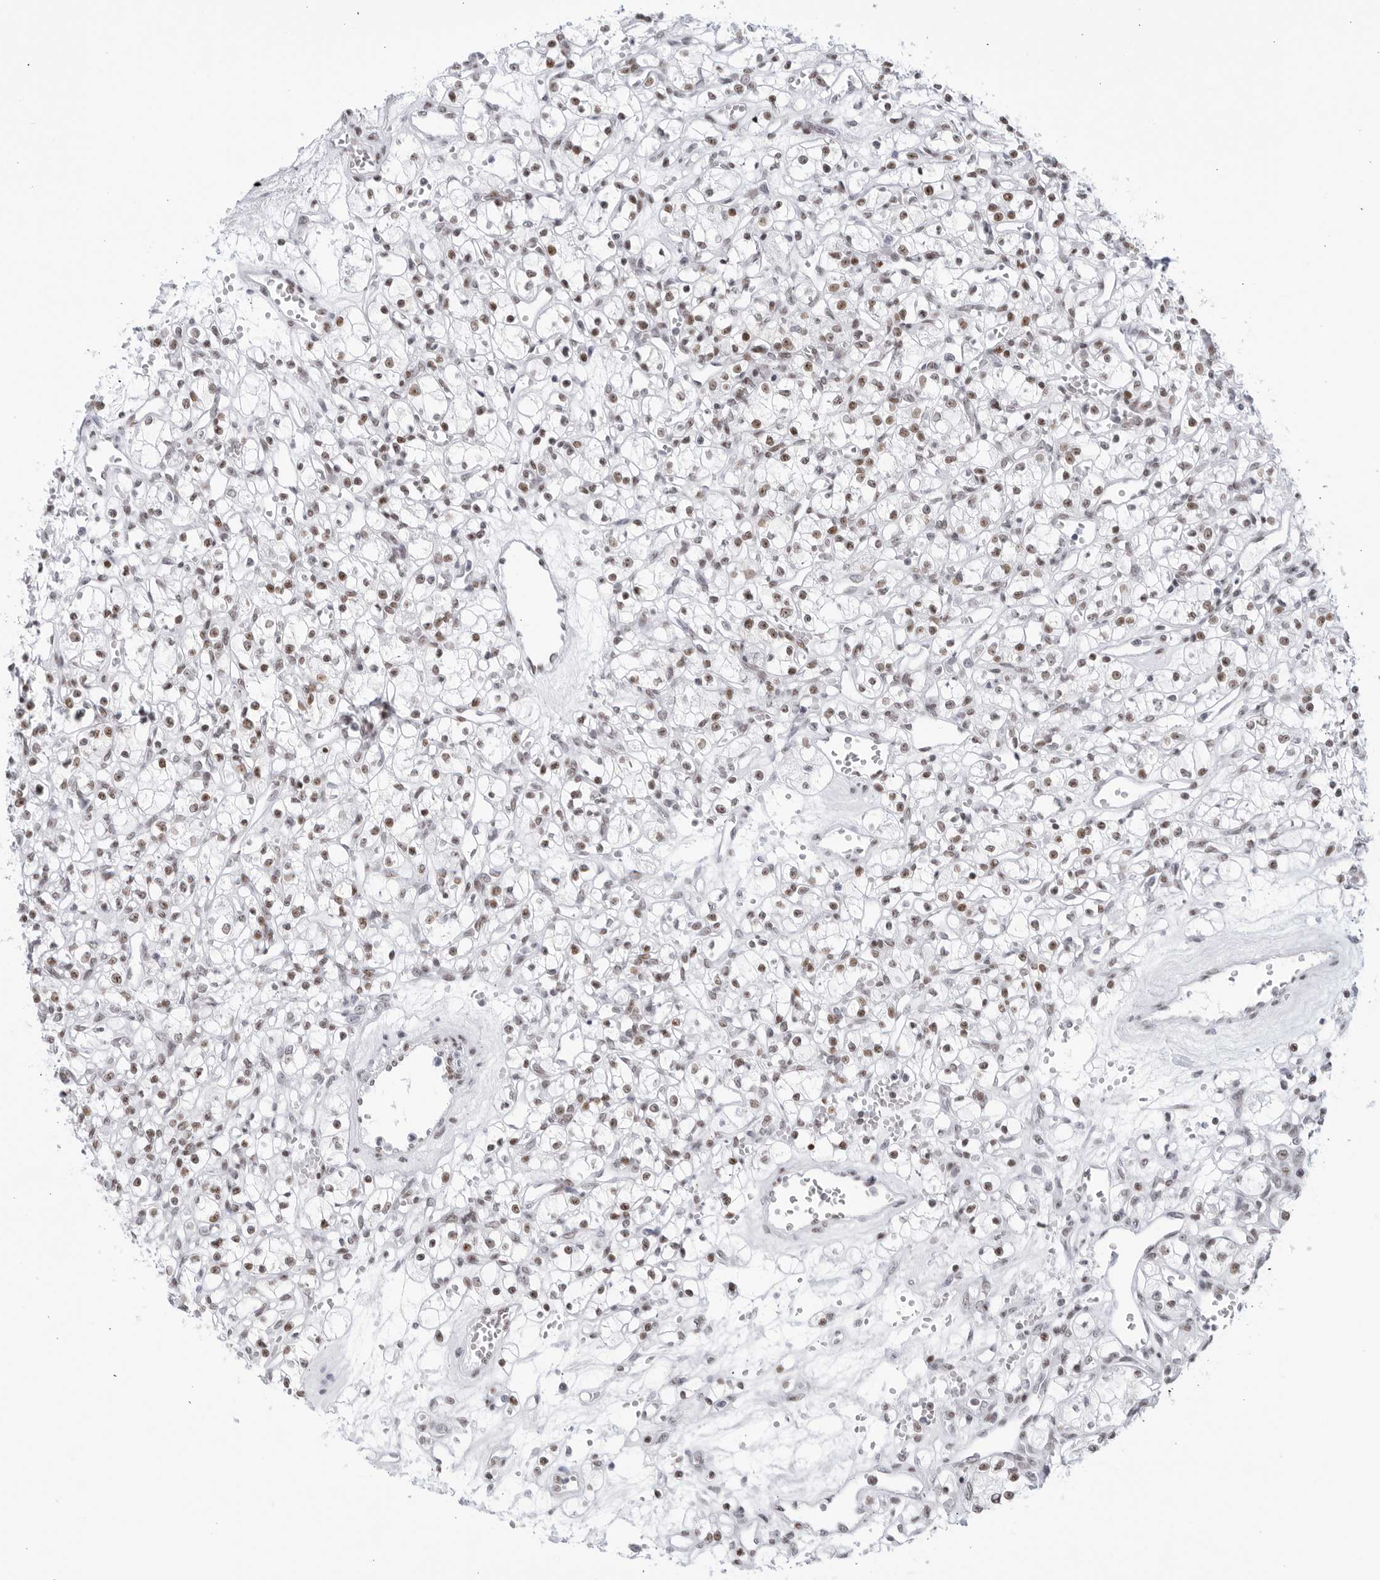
{"staining": {"intensity": "moderate", "quantity": "25%-75%", "location": "nuclear"}, "tissue": "renal cancer", "cell_type": "Tumor cells", "image_type": "cancer", "snomed": [{"axis": "morphology", "description": "Adenocarcinoma, NOS"}, {"axis": "topography", "description": "Kidney"}], "caption": "A histopathology image of renal cancer stained for a protein reveals moderate nuclear brown staining in tumor cells. Using DAB (3,3'-diaminobenzidine) (brown) and hematoxylin (blue) stains, captured at high magnification using brightfield microscopy.", "gene": "HP1BP3", "patient": {"sex": "female", "age": 59}}